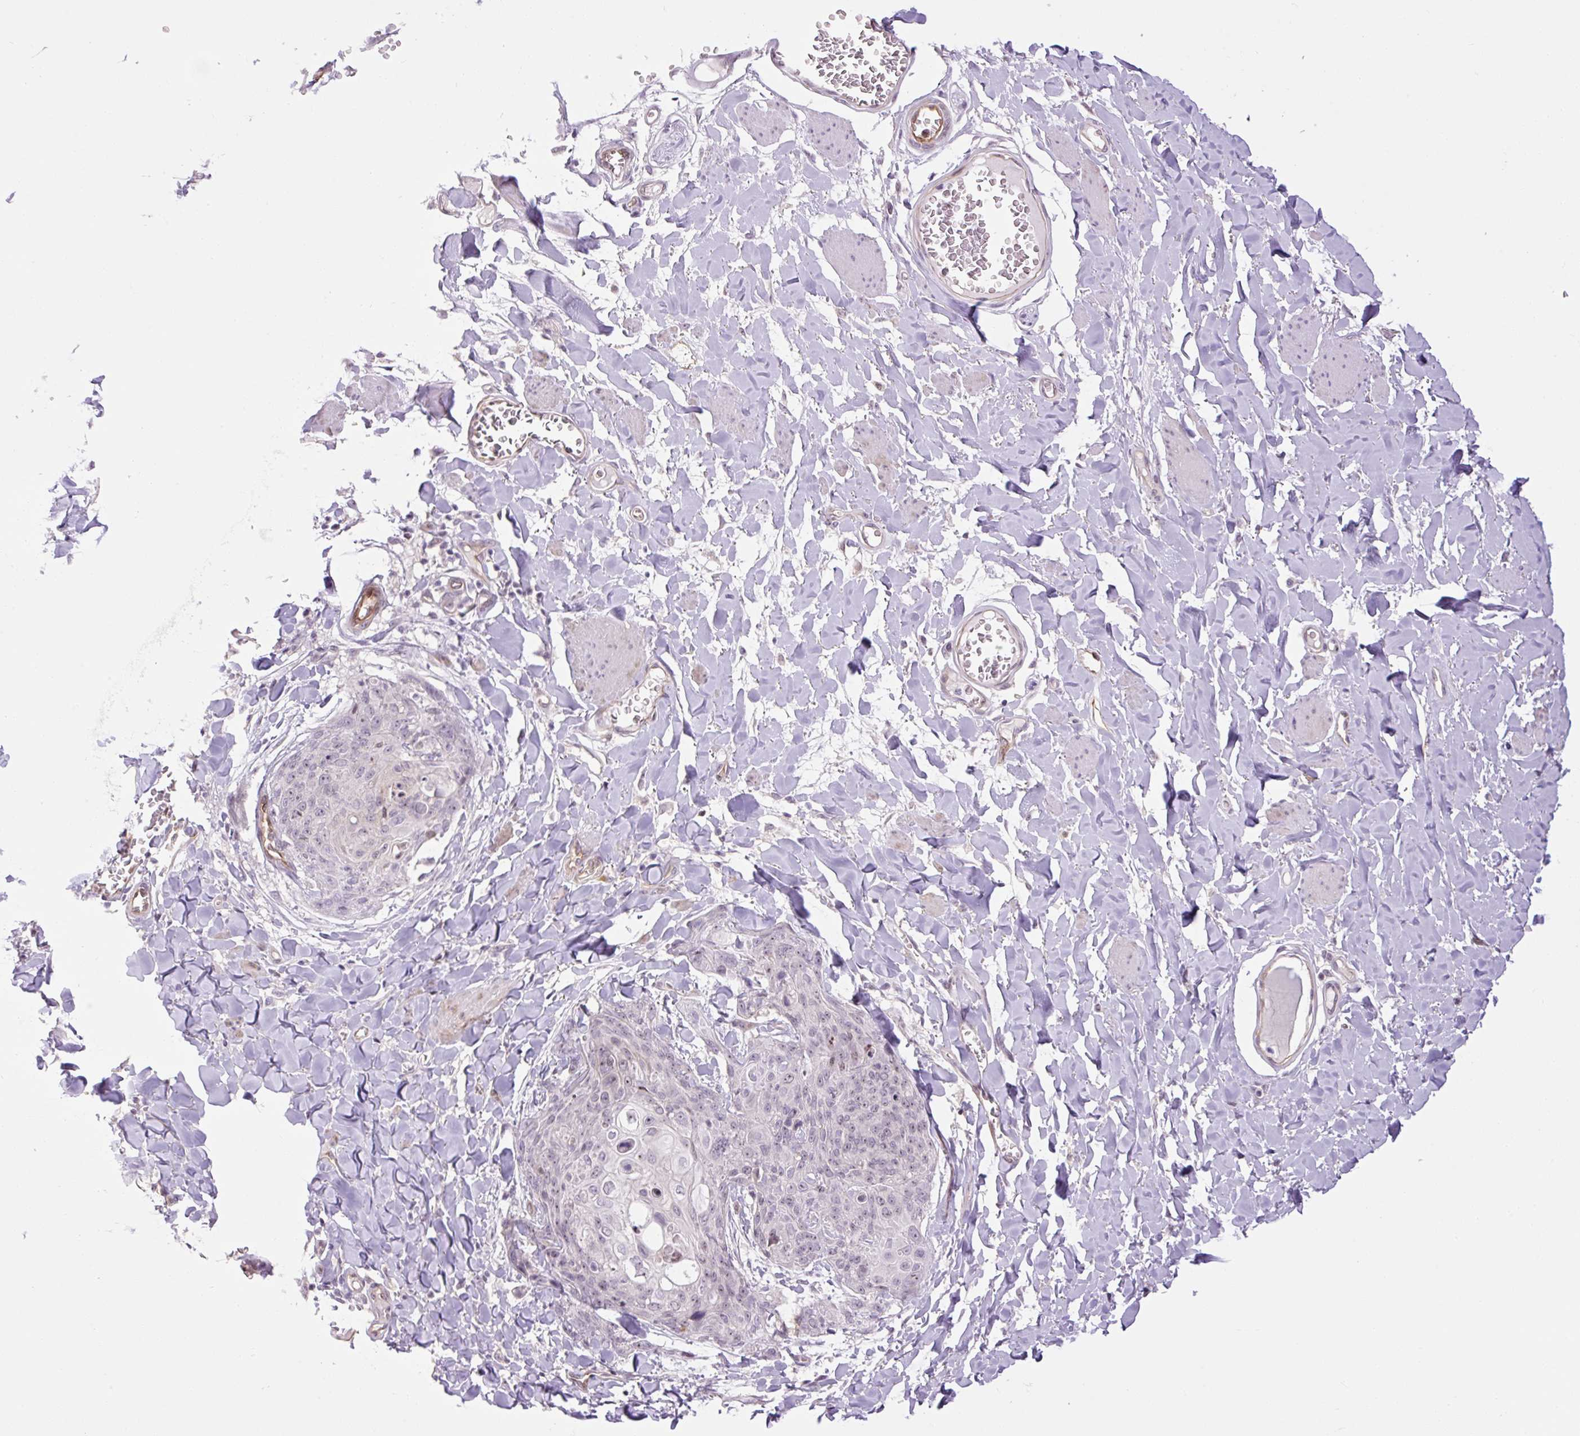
{"staining": {"intensity": "negative", "quantity": "none", "location": "none"}, "tissue": "skin cancer", "cell_type": "Tumor cells", "image_type": "cancer", "snomed": [{"axis": "morphology", "description": "Squamous cell carcinoma, NOS"}, {"axis": "topography", "description": "Skin"}, {"axis": "topography", "description": "Vulva"}], "caption": "There is no significant positivity in tumor cells of skin cancer (squamous cell carcinoma). (DAB immunohistochemistry (IHC) with hematoxylin counter stain).", "gene": "ZNF417", "patient": {"sex": "female", "age": 85}}